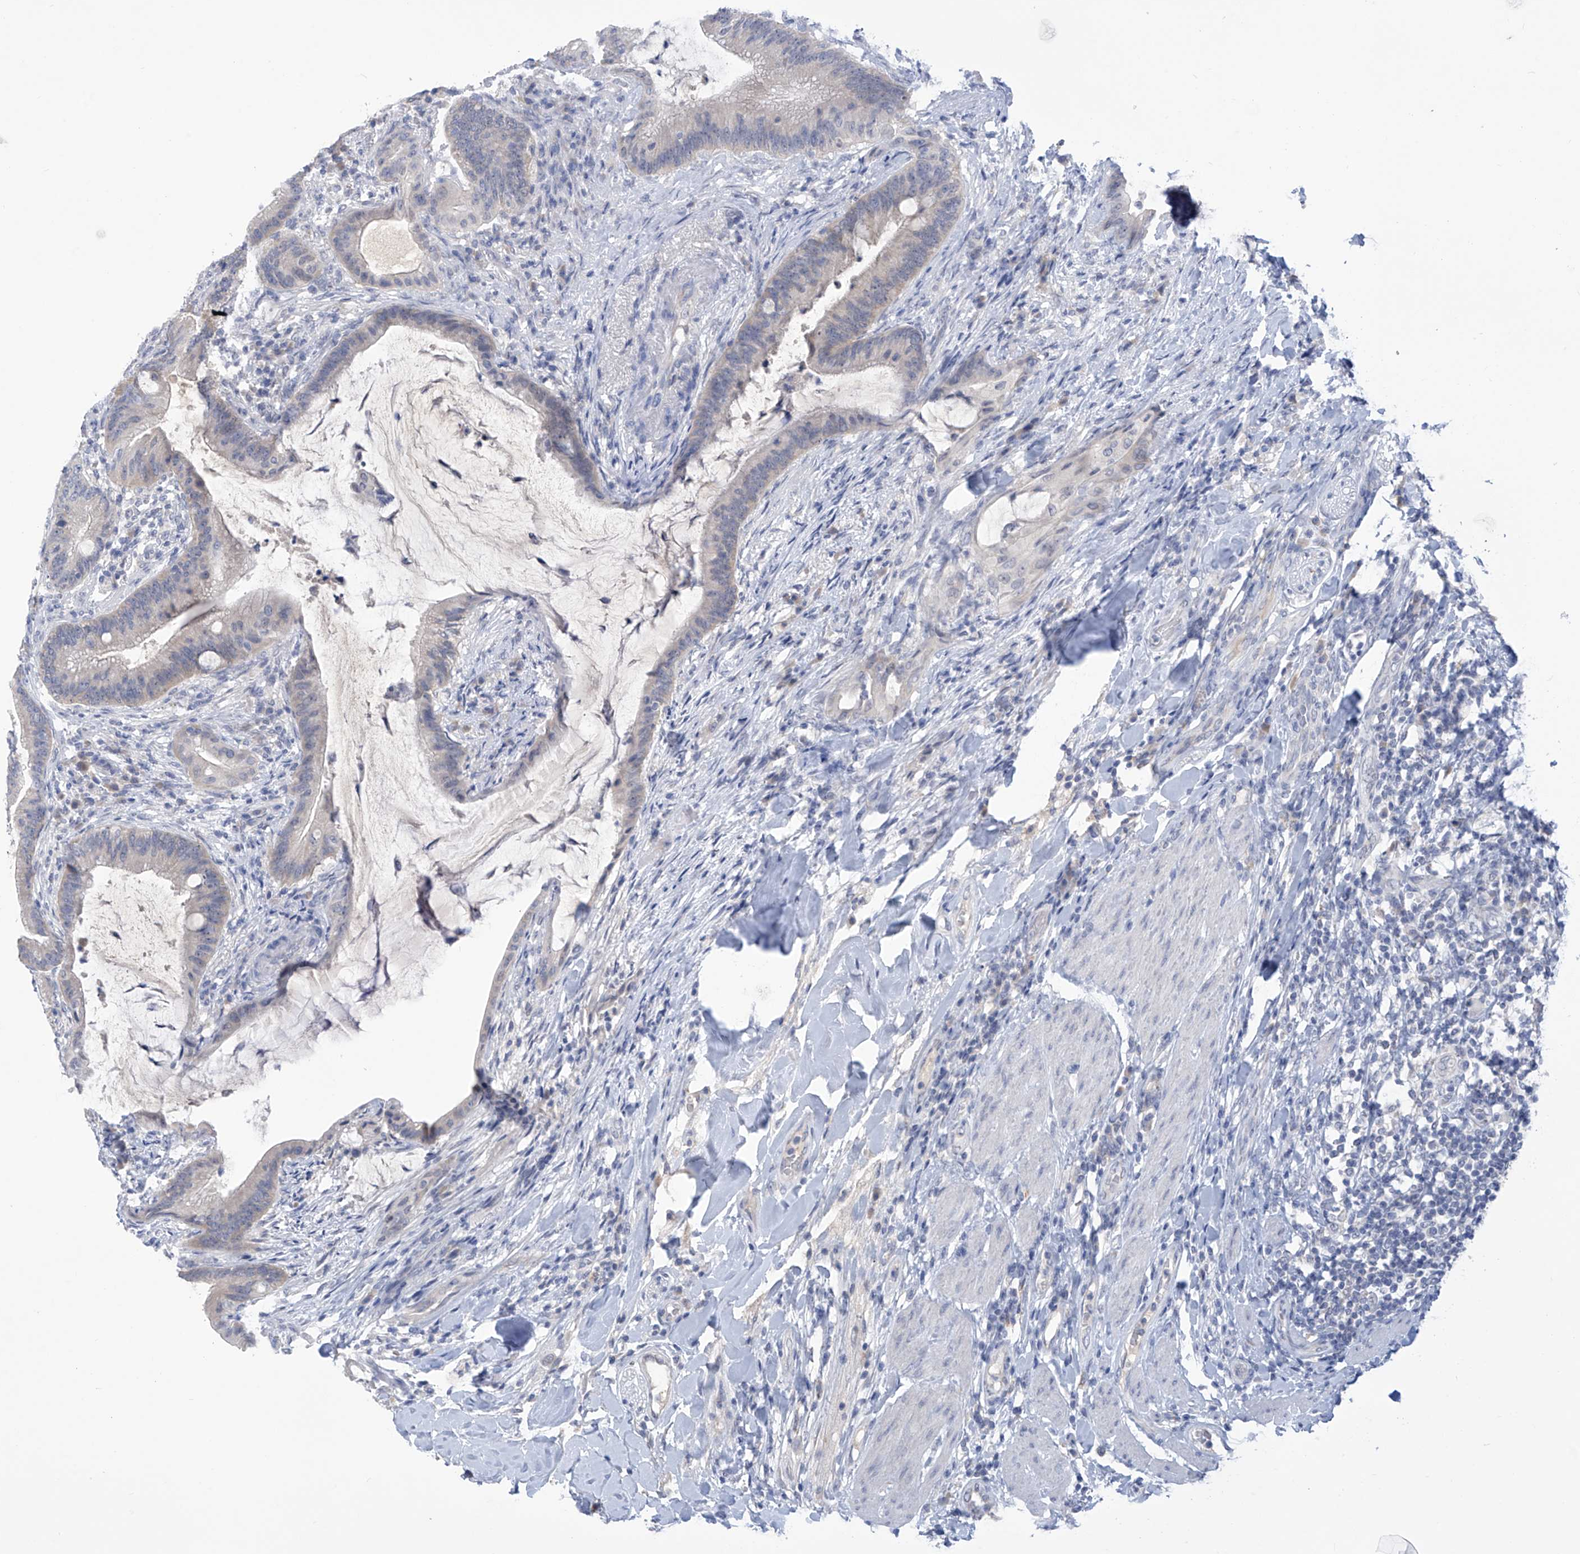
{"staining": {"intensity": "negative", "quantity": "none", "location": "none"}, "tissue": "colorectal cancer", "cell_type": "Tumor cells", "image_type": "cancer", "snomed": [{"axis": "morphology", "description": "Adenocarcinoma, NOS"}, {"axis": "topography", "description": "Colon"}], "caption": "Immunohistochemistry micrograph of colorectal adenocarcinoma stained for a protein (brown), which exhibits no positivity in tumor cells.", "gene": "IBA57", "patient": {"sex": "female", "age": 66}}